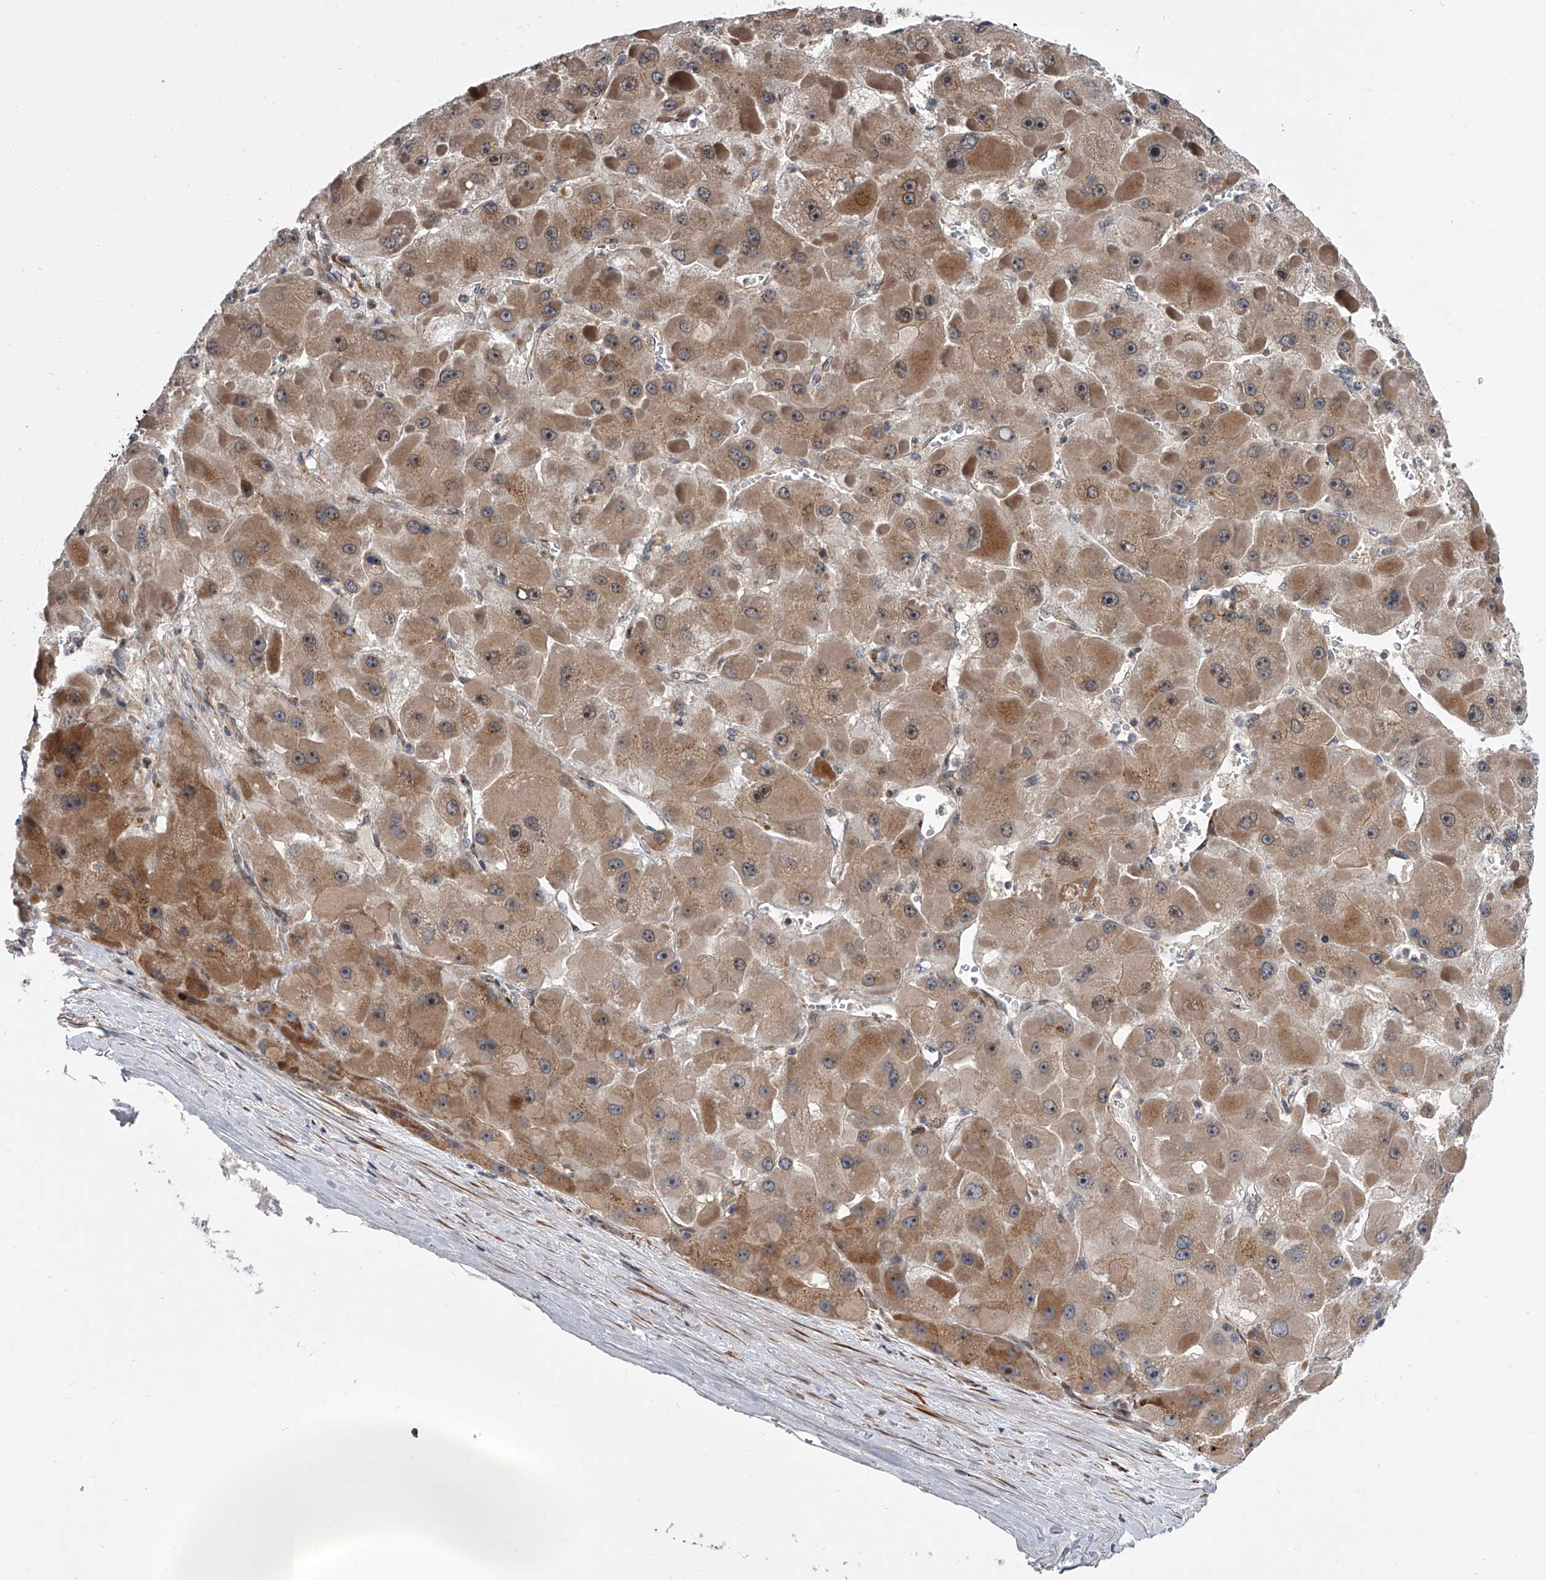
{"staining": {"intensity": "moderate", "quantity": ">75%", "location": "cytoplasmic/membranous"}, "tissue": "liver cancer", "cell_type": "Tumor cells", "image_type": "cancer", "snomed": [{"axis": "morphology", "description": "Carcinoma, Hepatocellular, NOS"}, {"axis": "topography", "description": "Liver"}], "caption": "Hepatocellular carcinoma (liver) was stained to show a protein in brown. There is medium levels of moderate cytoplasmic/membranous staining in approximately >75% of tumor cells.", "gene": "DLGAP2", "patient": {"sex": "female", "age": 73}}